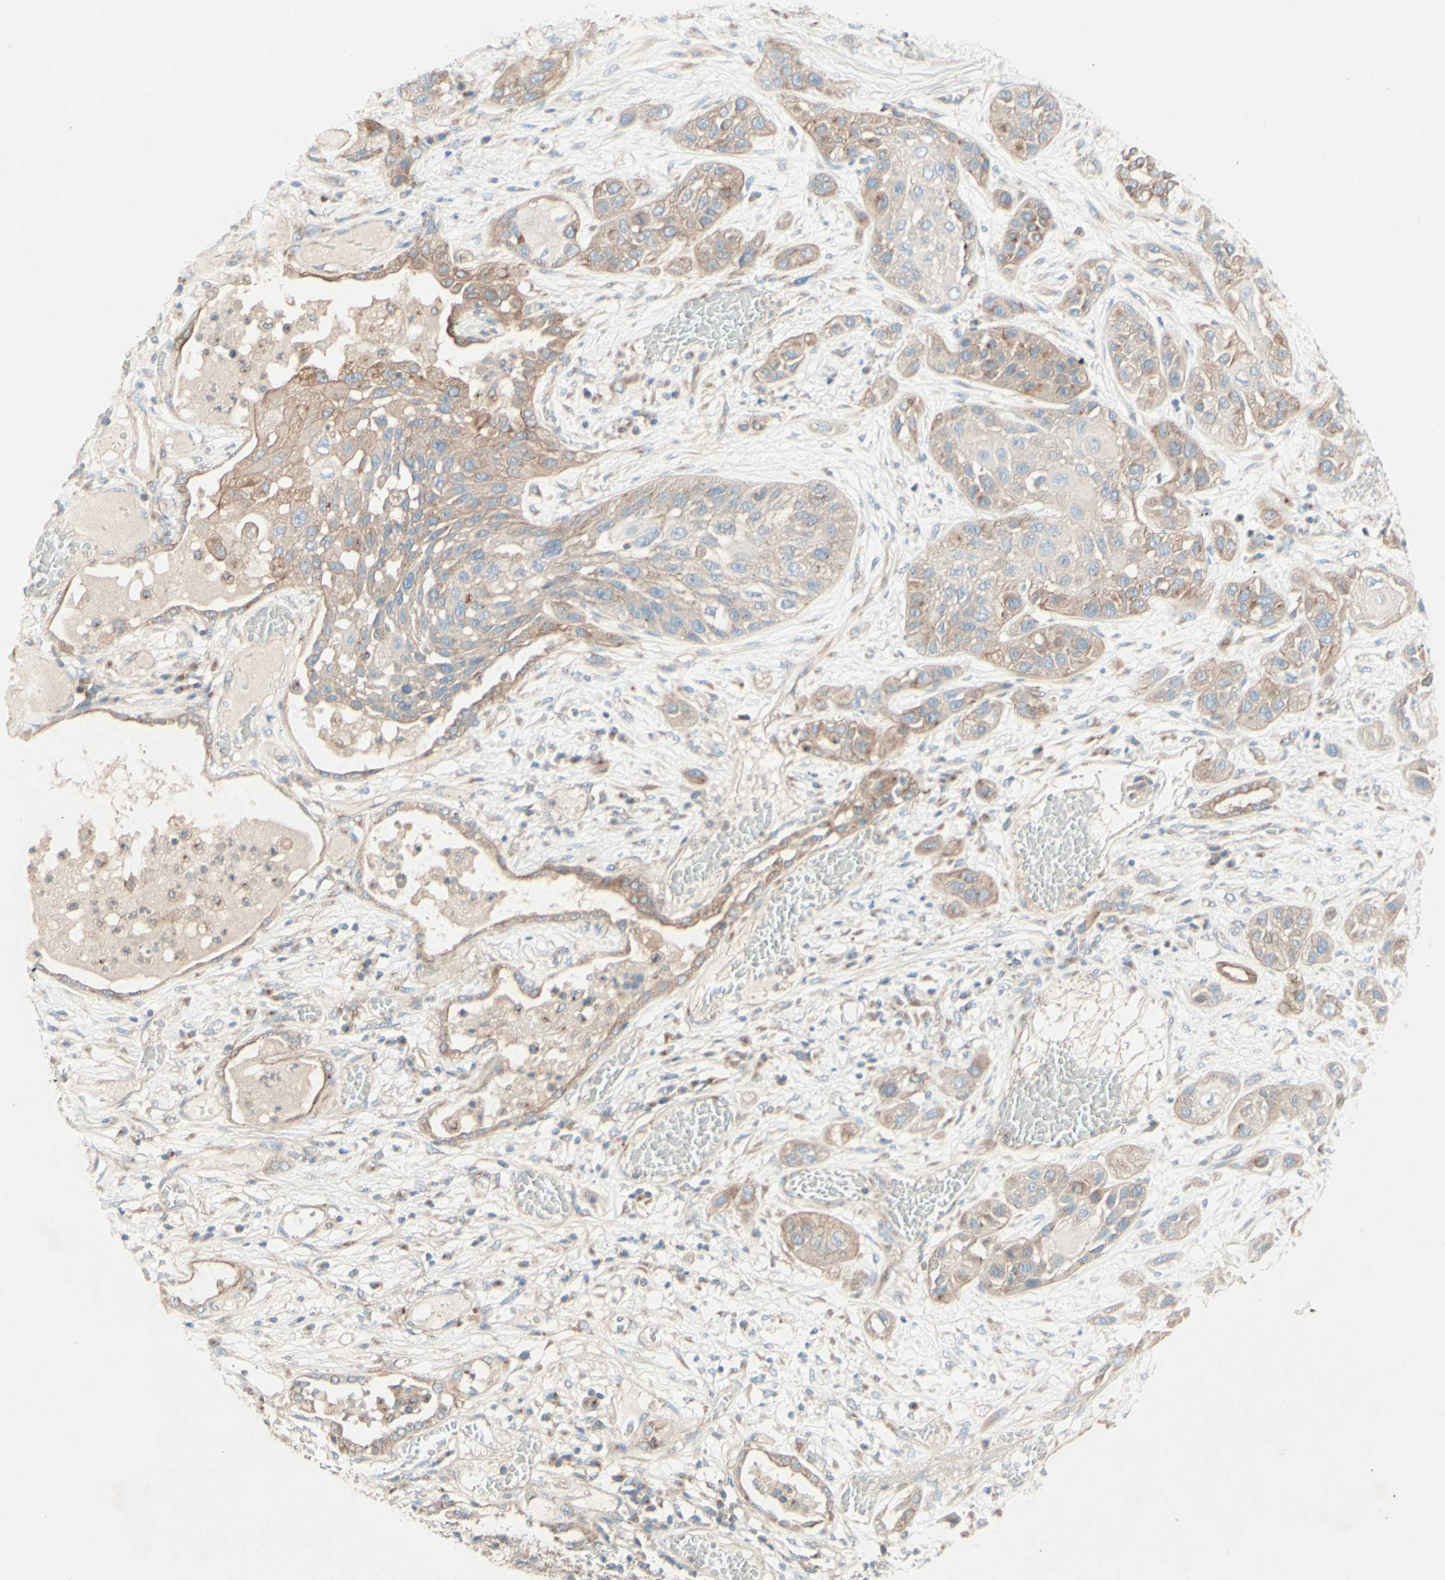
{"staining": {"intensity": "weak", "quantity": ">75%", "location": "cytoplasmic/membranous"}, "tissue": "lung cancer", "cell_type": "Tumor cells", "image_type": "cancer", "snomed": [{"axis": "morphology", "description": "Squamous cell carcinoma, NOS"}, {"axis": "topography", "description": "Lung"}], "caption": "Protein expression analysis of lung cancer reveals weak cytoplasmic/membranous expression in about >75% of tumor cells.", "gene": "MTM1", "patient": {"sex": "male", "age": 71}}